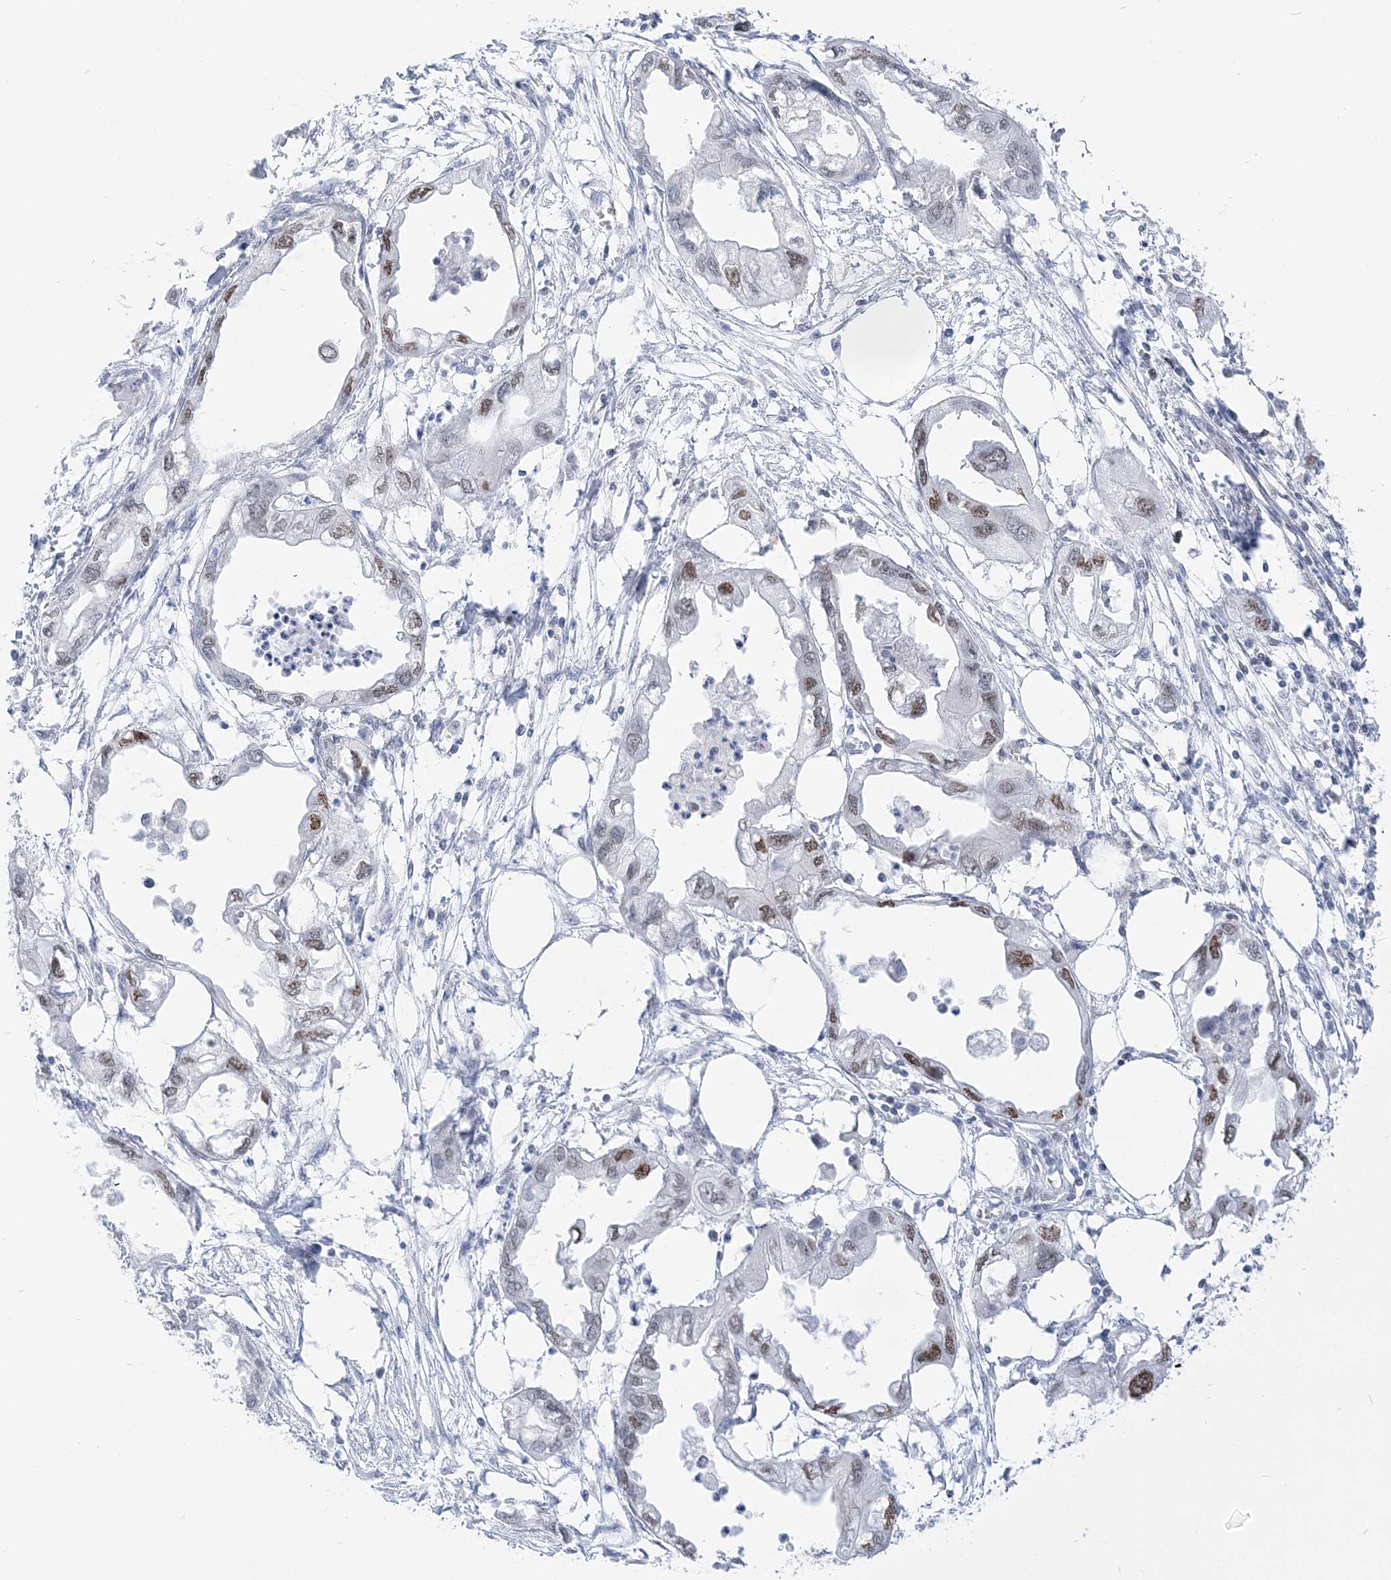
{"staining": {"intensity": "moderate", "quantity": "<25%", "location": "nuclear"}, "tissue": "endometrial cancer", "cell_type": "Tumor cells", "image_type": "cancer", "snomed": [{"axis": "morphology", "description": "Adenocarcinoma, NOS"}, {"axis": "morphology", "description": "Adenocarcinoma, metastatic, NOS"}, {"axis": "topography", "description": "Adipose tissue"}, {"axis": "topography", "description": "Endometrium"}], "caption": "A histopathology image showing moderate nuclear expression in about <25% of tumor cells in metastatic adenocarcinoma (endometrial), as visualized by brown immunohistochemical staining.", "gene": "DDX21", "patient": {"sex": "female", "age": 67}}